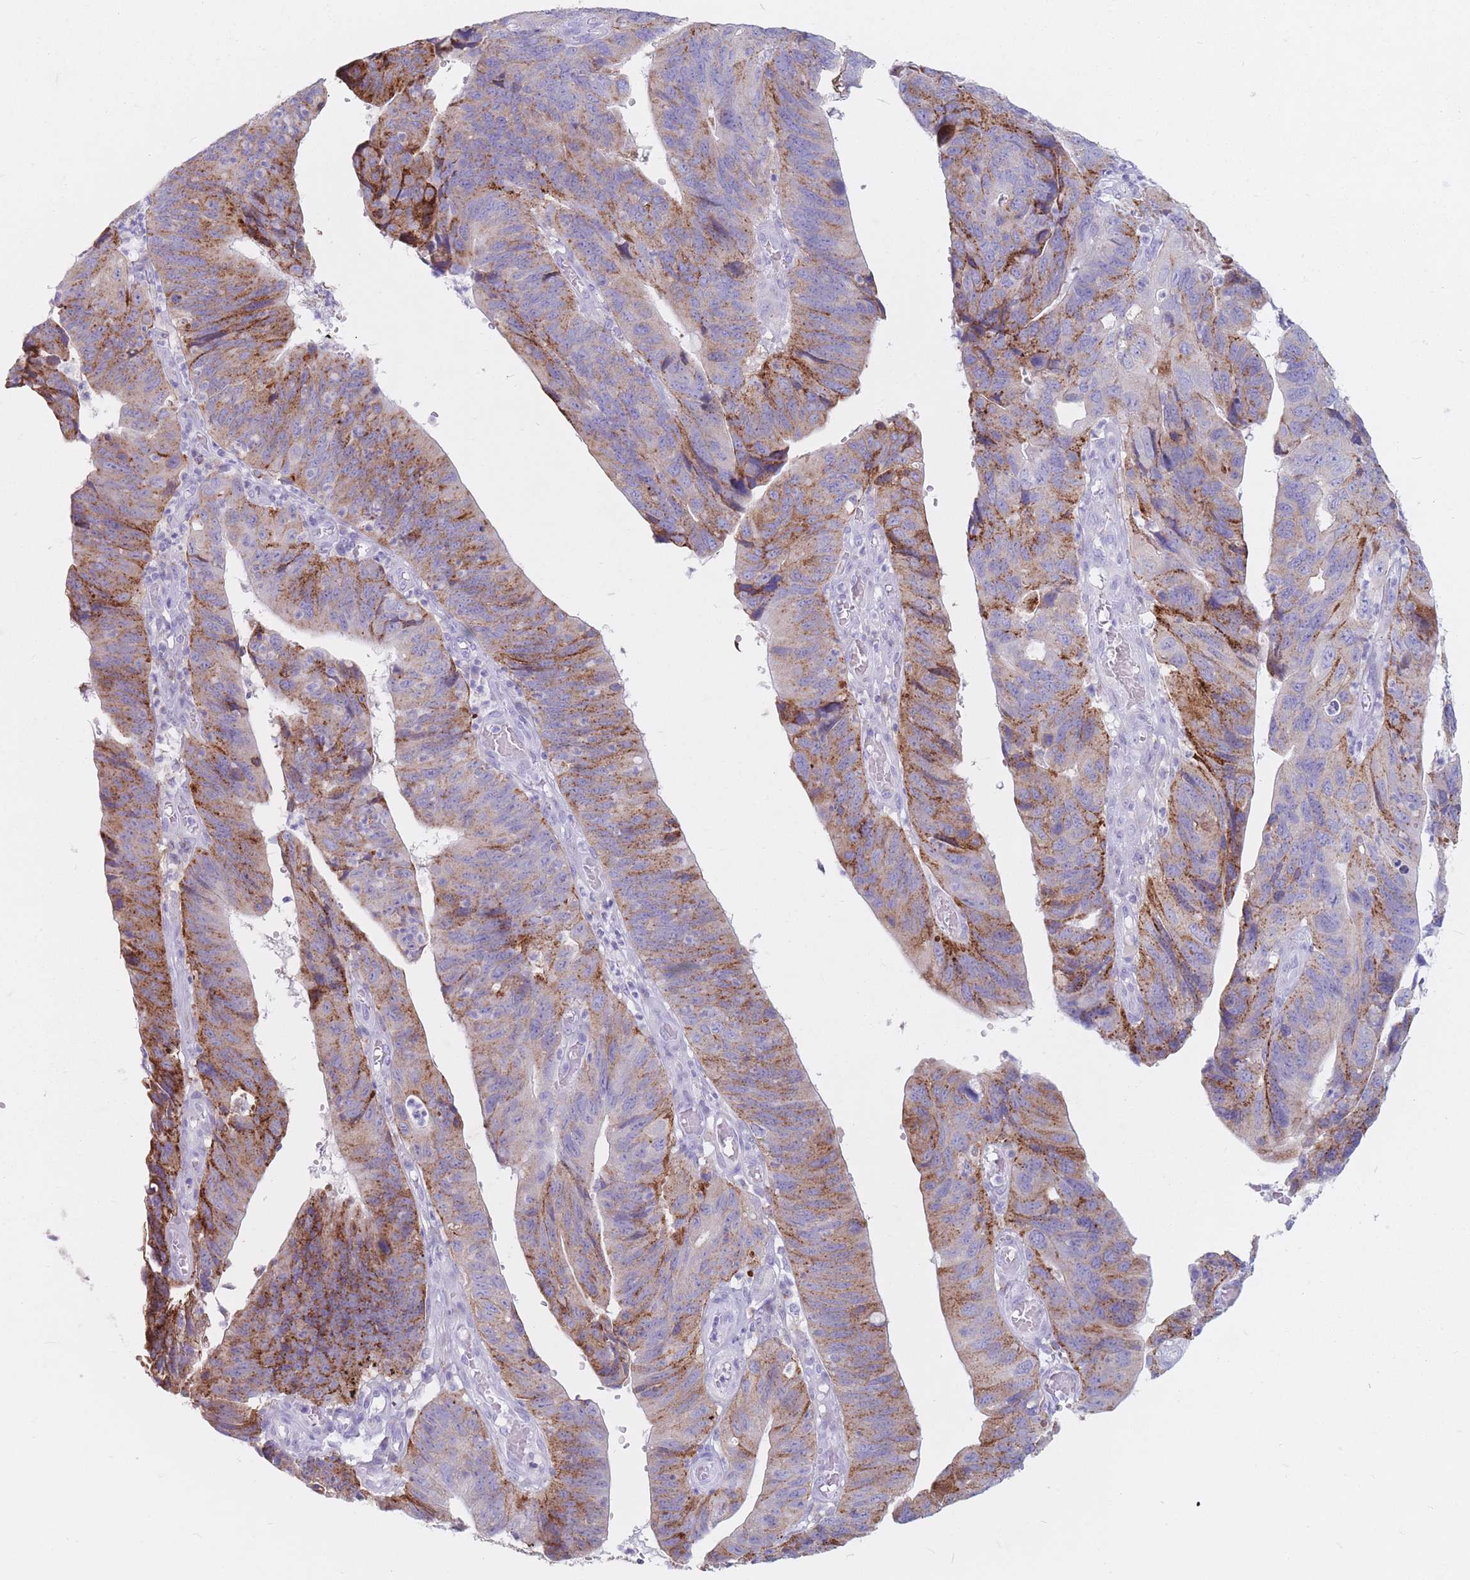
{"staining": {"intensity": "strong", "quantity": ">75%", "location": "cytoplasmic/membranous"}, "tissue": "stomach cancer", "cell_type": "Tumor cells", "image_type": "cancer", "snomed": [{"axis": "morphology", "description": "Adenocarcinoma, NOS"}, {"axis": "topography", "description": "Stomach"}], "caption": "This image shows immunohistochemistry staining of stomach cancer, with high strong cytoplasmic/membranous expression in approximately >75% of tumor cells.", "gene": "ST3GAL5", "patient": {"sex": "male", "age": 59}}